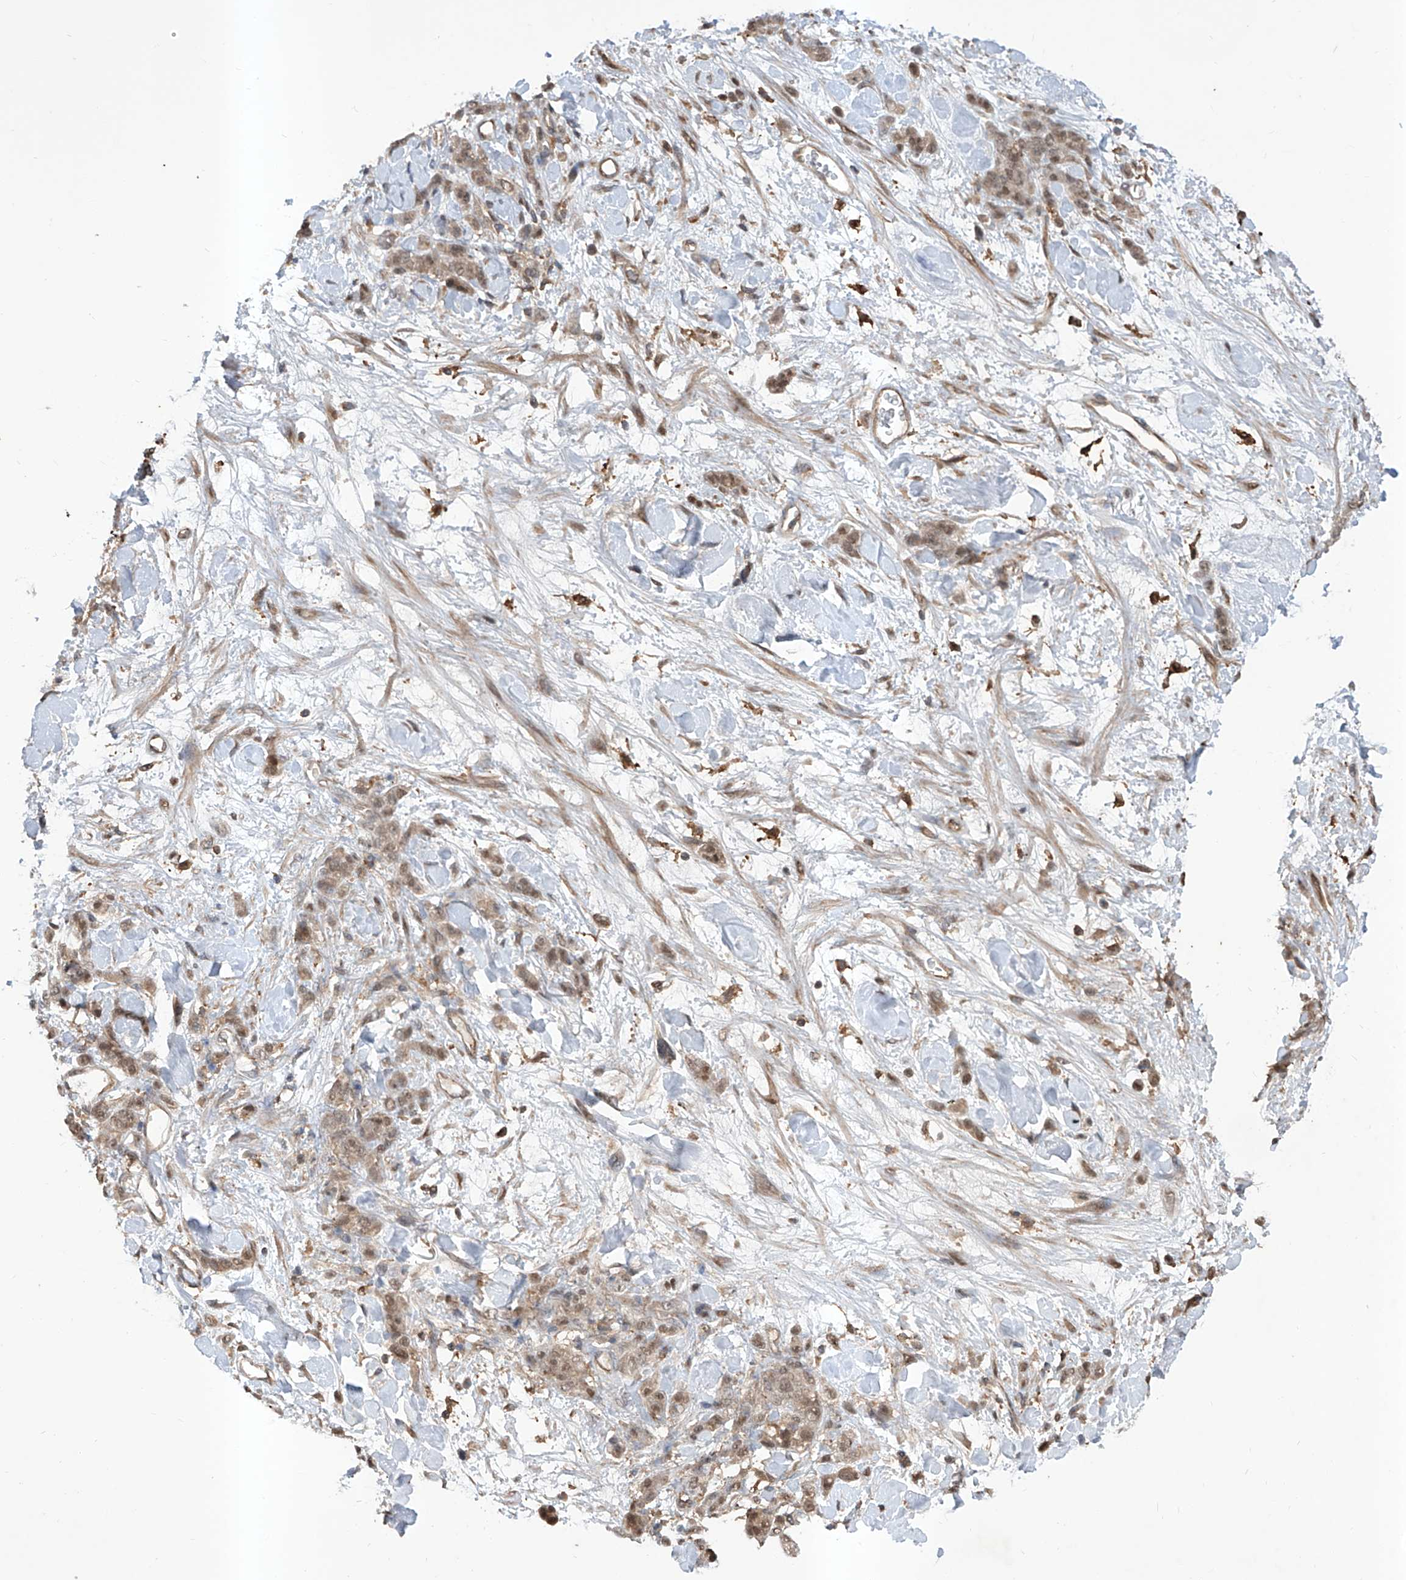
{"staining": {"intensity": "weak", "quantity": "25%-75%", "location": "cytoplasmic/membranous"}, "tissue": "stomach cancer", "cell_type": "Tumor cells", "image_type": "cancer", "snomed": [{"axis": "morphology", "description": "Normal tissue, NOS"}, {"axis": "morphology", "description": "Adenocarcinoma, NOS"}, {"axis": "topography", "description": "Stomach"}], "caption": "Immunohistochemistry (IHC) histopathology image of stomach cancer stained for a protein (brown), which reveals low levels of weak cytoplasmic/membranous staining in about 25%-75% of tumor cells.", "gene": "HOXC8", "patient": {"sex": "male", "age": 82}}